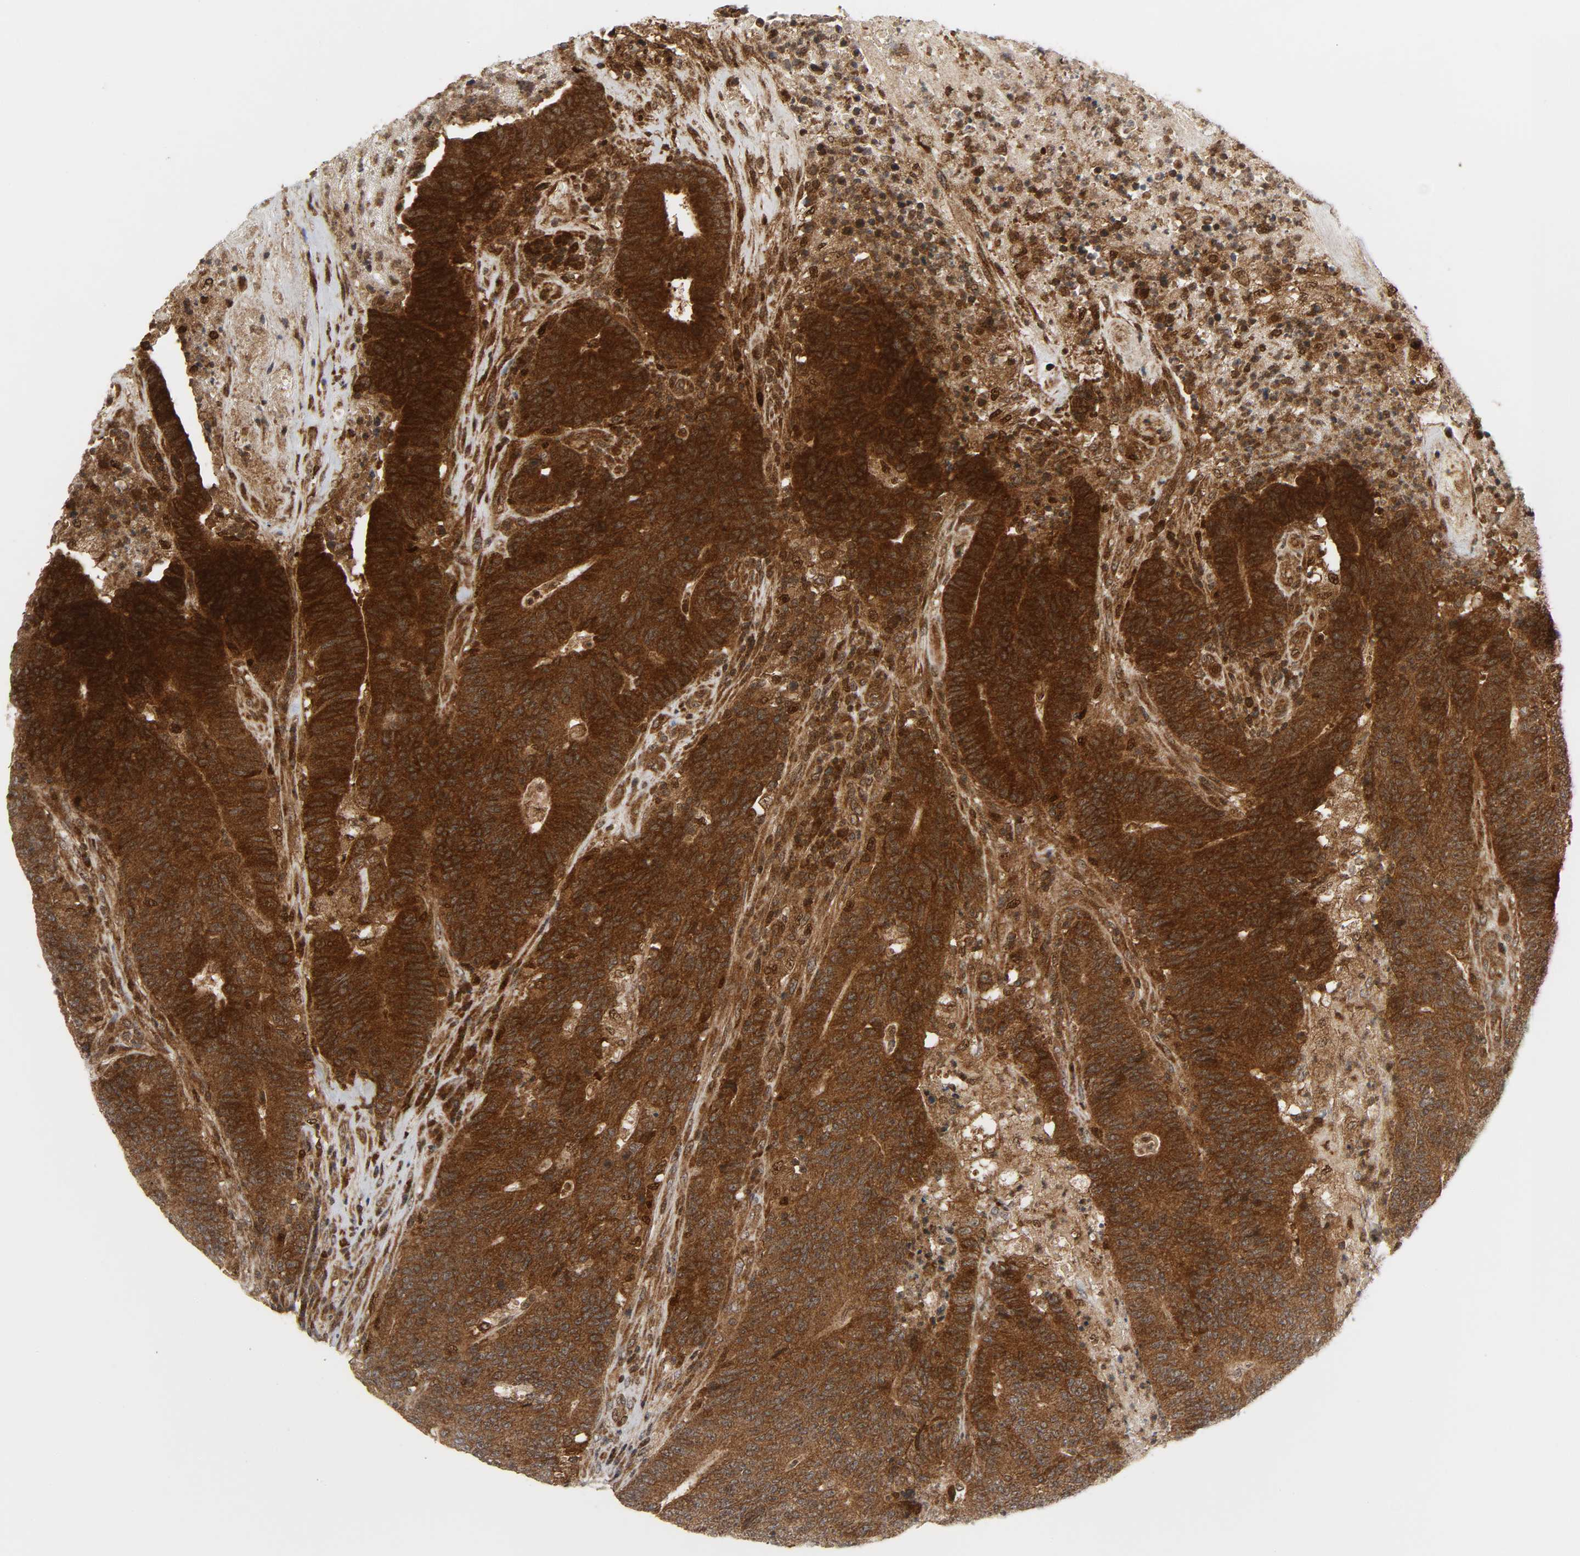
{"staining": {"intensity": "strong", "quantity": ">75%", "location": "cytoplasmic/membranous"}, "tissue": "colorectal cancer", "cell_type": "Tumor cells", "image_type": "cancer", "snomed": [{"axis": "morphology", "description": "Normal tissue, NOS"}, {"axis": "morphology", "description": "Adenocarcinoma, NOS"}, {"axis": "topography", "description": "Colon"}], "caption": "Colorectal cancer (adenocarcinoma) stained with DAB (3,3'-diaminobenzidine) immunohistochemistry (IHC) exhibits high levels of strong cytoplasmic/membranous expression in approximately >75% of tumor cells. Immunohistochemistry stains the protein in brown and the nuclei are stained blue.", "gene": "CHUK", "patient": {"sex": "female", "age": 75}}